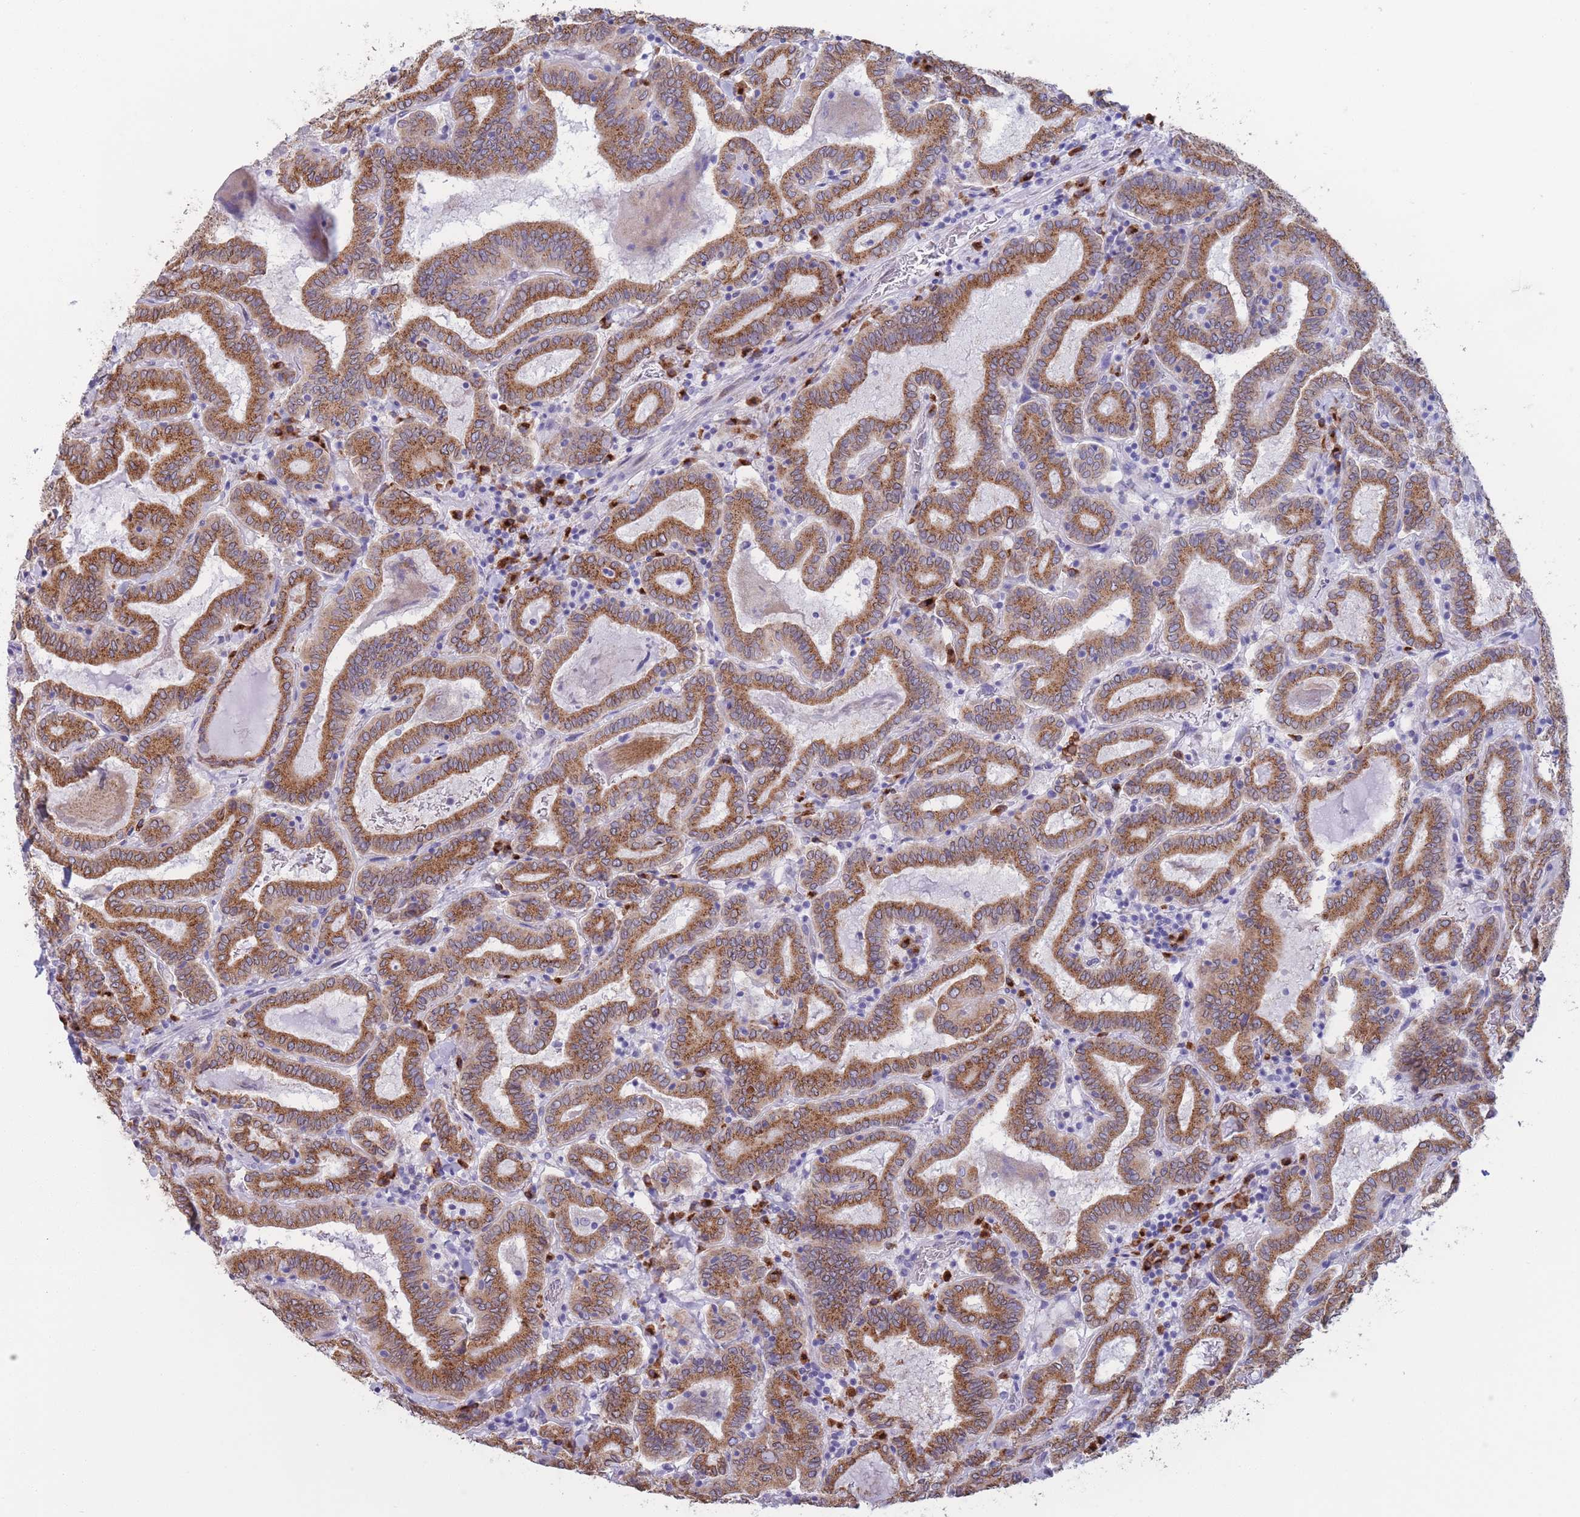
{"staining": {"intensity": "strong", "quantity": ">75%", "location": "cytoplasmic/membranous"}, "tissue": "thyroid cancer", "cell_type": "Tumor cells", "image_type": "cancer", "snomed": [{"axis": "morphology", "description": "Papillary adenocarcinoma, NOS"}, {"axis": "topography", "description": "Thyroid gland"}], "caption": "Immunohistochemistry image of neoplastic tissue: human thyroid papillary adenocarcinoma stained using immunohistochemistry (IHC) reveals high levels of strong protein expression localized specifically in the cytoplasmic/membranous of tumor cells, appearing as a cytoplasmic/membranous brown color.", "gene": "MRPL30", "patient": {"sex": "female", "age": 72}}